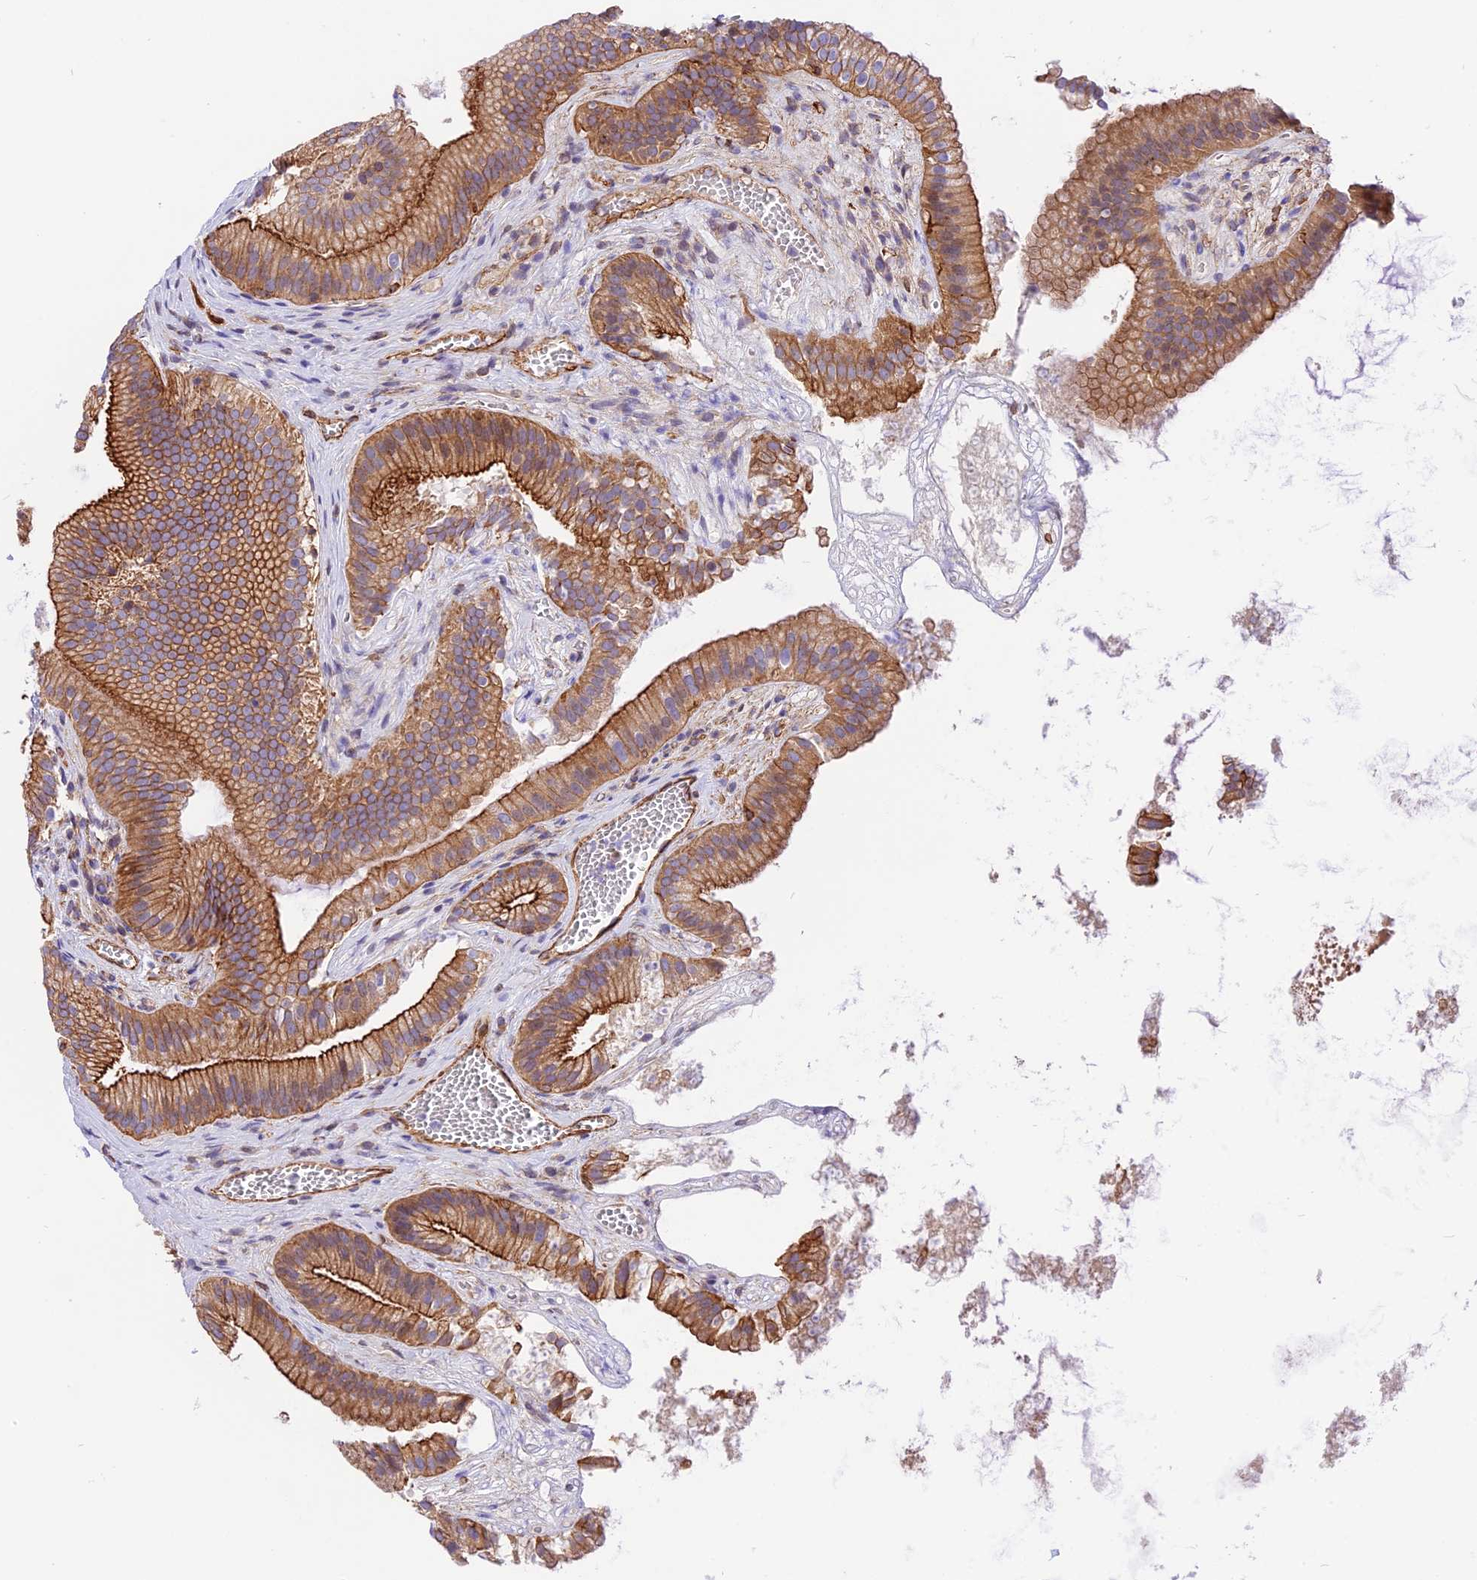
{"staining": {"intensity": "moderate", "quantity": ">75%", "location": "cytoplasmic/membranous"}, "tissue": "gallbladder", "cell_type": "Glandular cells", "image_type": "normal", "snomed": [{"axis": "morphology", "description": "Normal tissue, NOS"}, {"axis": "topography", "description": "Gallbladder"}], "caption": "DAB immunohistochemical staining of benign human gallbladder demonstrates moderate cytoplasmic/membranous protein expression in approximately >75% of glandular cells. Immunohistochemistry (ihc) stains the protein in brown and the nuclei are stained blue.", "gene": "R3HDM4", "patient": {"sex": "female", "age": 54}}